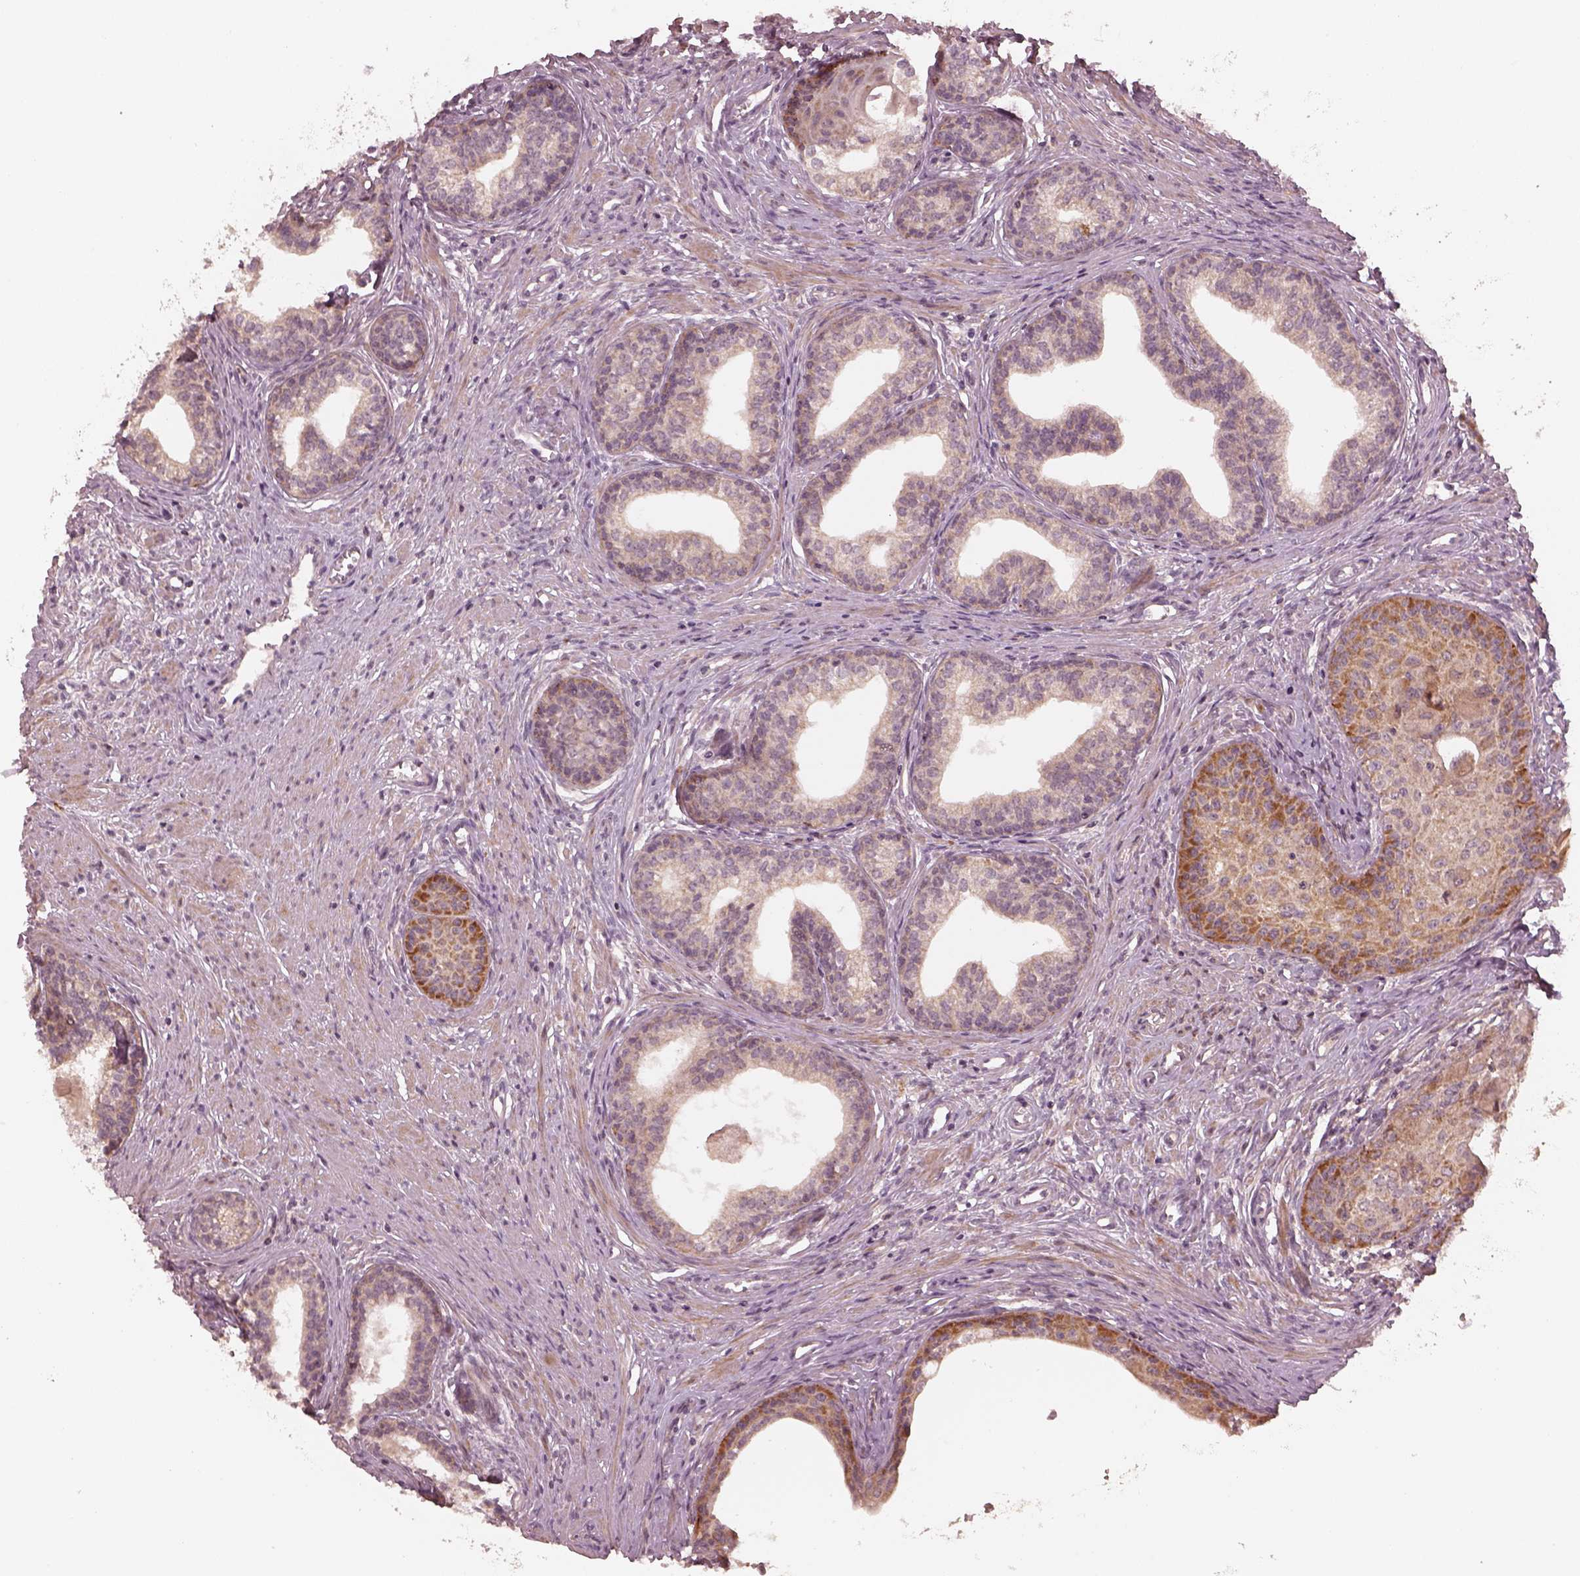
{"staining": {"intensity": "negative", "quantity": "none", "location": "none"}, "tissue": "prostate", "cell_type": "Glandular cells", "image_type": "normal", "snomed": [{"axis": "morphology", "description": "Normal tissue, NOS"}, {"axis": "topography", "description": "Prostate"}], "caption": "IHC histopathology image of benign human prostate stained for a protein (brown), which exhibits no positivity in glandular cells. Nuclei are stained in blue.", "gene": "SLC25A46", "patient": {"sex": "male", "age": 60}}